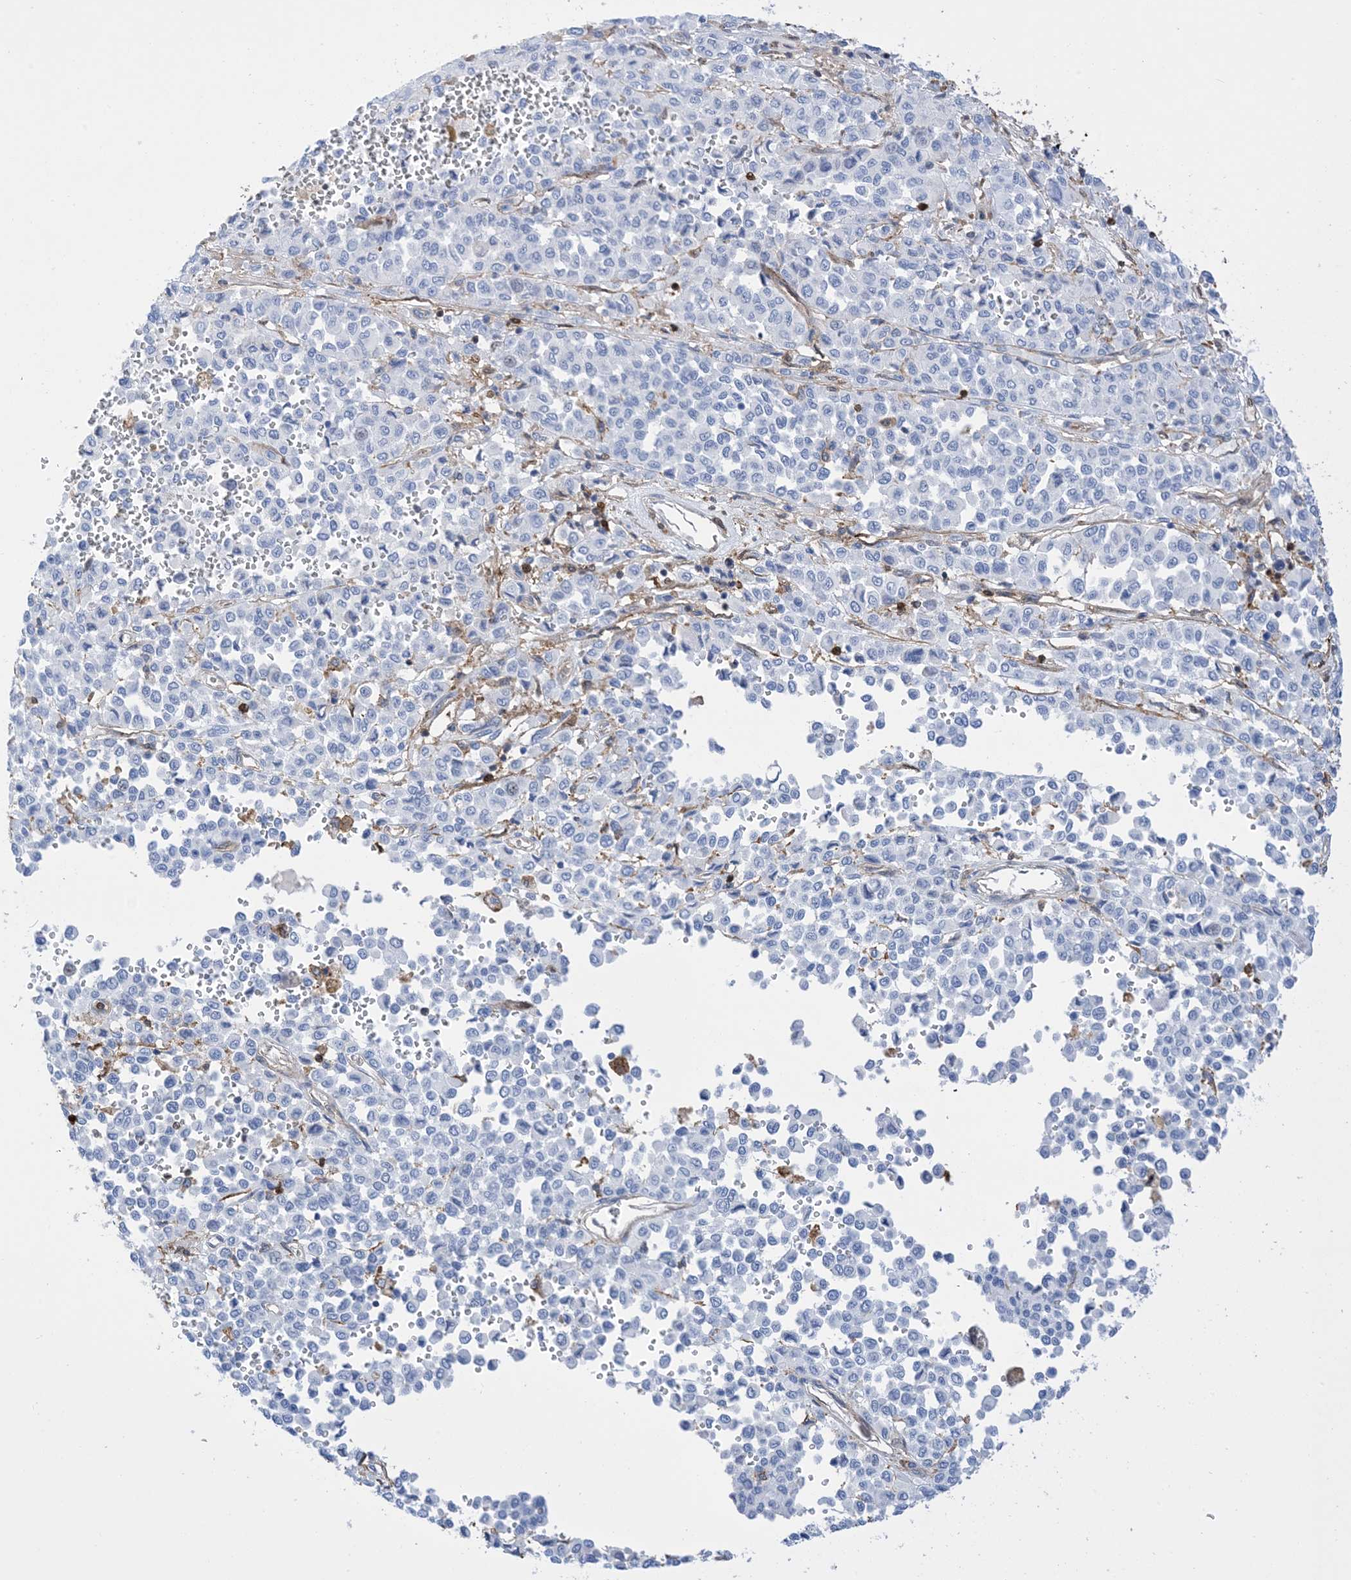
{"staining": {"intensity": "negative", "quantity": "none", "location": "none"}, "tissue": "melanoma", "cell_type": "Tumor cells", "image_type": "cancer", "snomed": [{"axis": "morphology", "description": "Malignant melanoma, Metastatic site"}, {"axis": "topography", "description": "Pancreas"}], "caption": "IHC of human malignant melanoma (metastatic site) reveals no staining in tumor cells.", "gene": "ANXA1", "patient": {"sex": "female", "age": 30}}